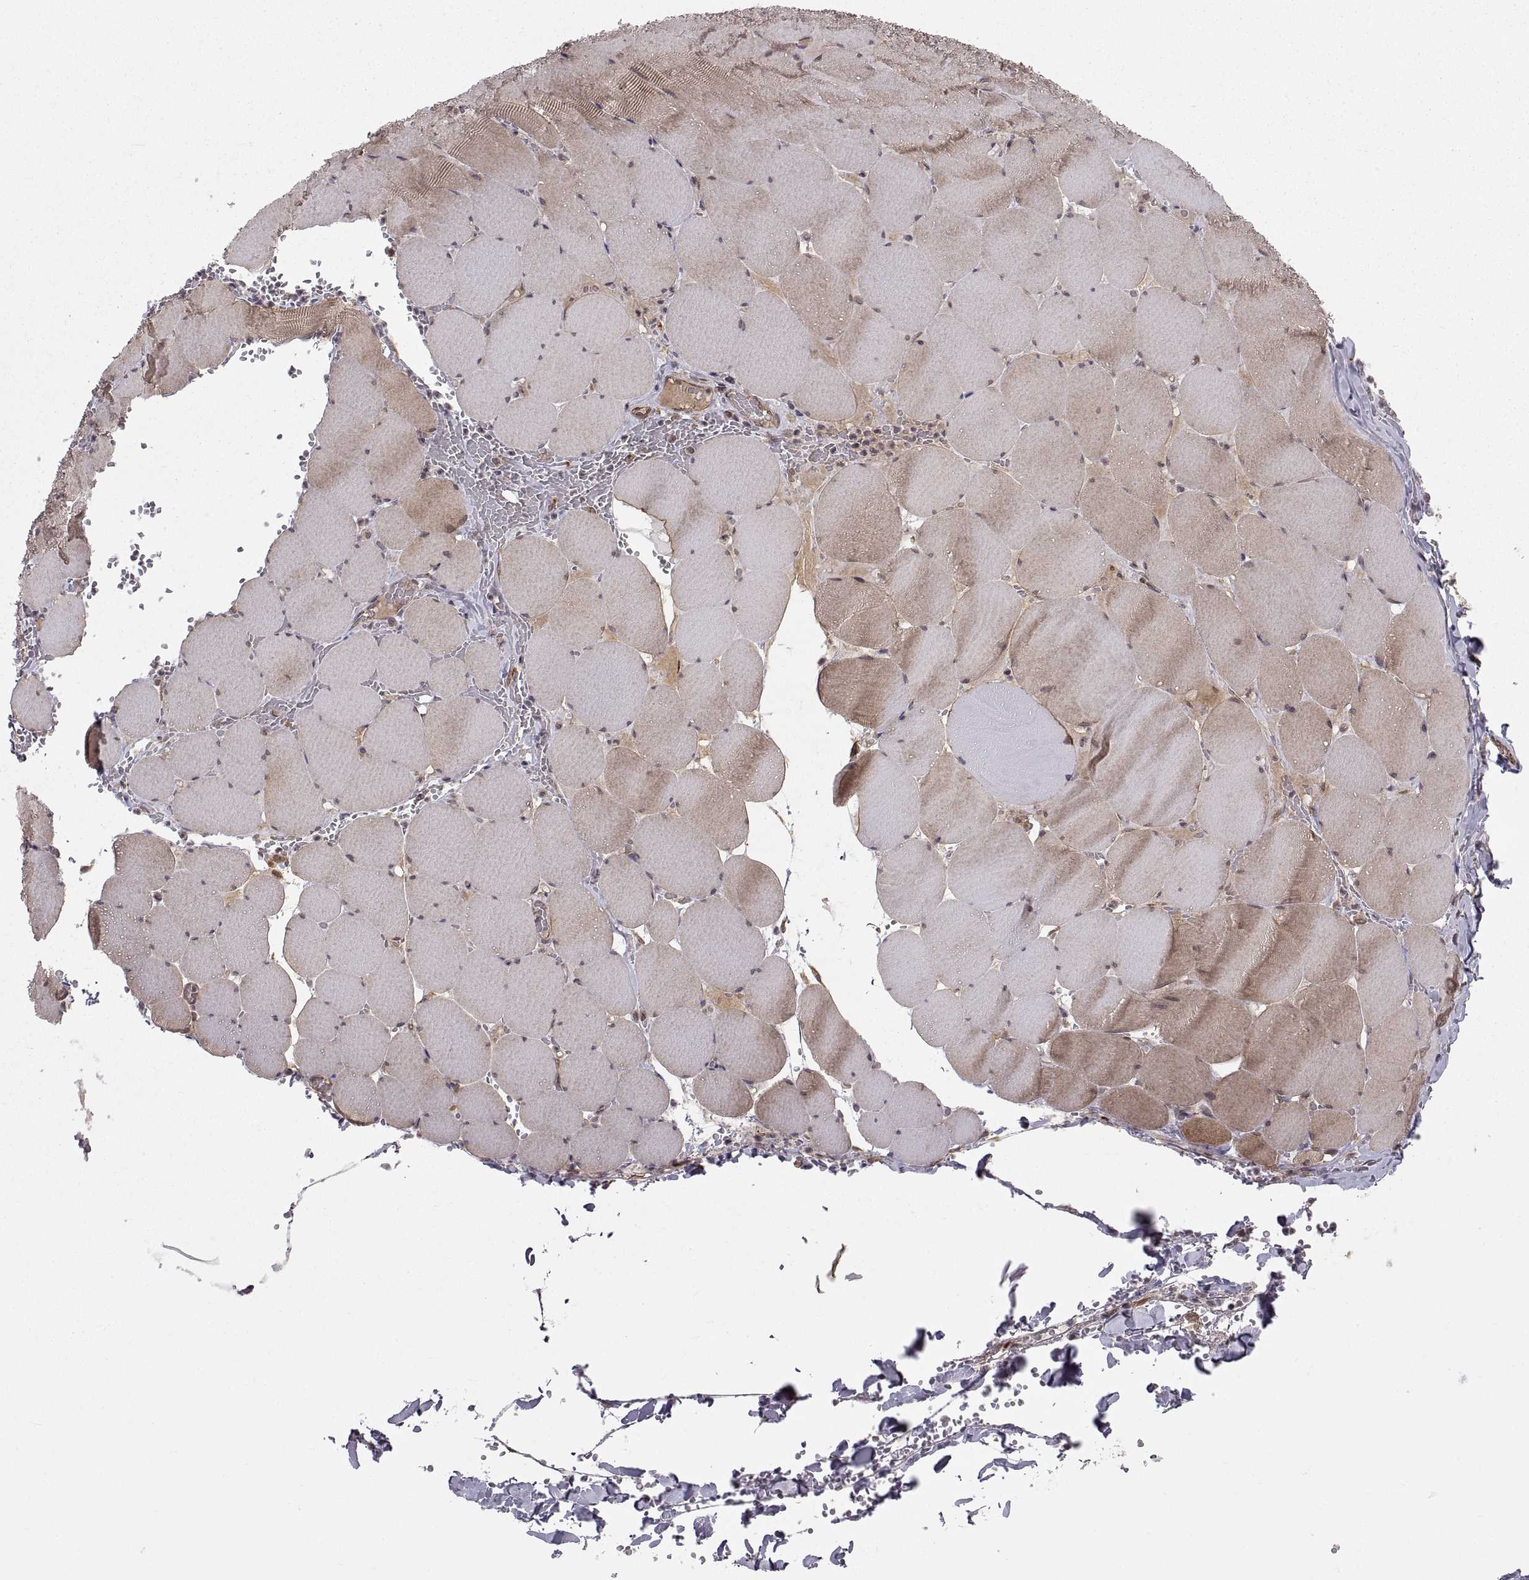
{"staining": {"intensity": "moderate", "quantity": "25%-75%", "location": "cytoplasmic/membranous"}, "tissue": "skeletal muscle", "cell_type": "Myocytes", "image_type": "normal", "snomed": [{"axis": "morphology", "description": "Normal tissue, NOS"}, {"axis": "morphology", "description": "Malignant melanoma, Metastatic site"}, {"axis": "topography", "description": "Skeletal muscle"}], "caption": "IHC micrograph of unremarkable skeletal muscle: human skeletal muscle stained using immunohistochemistry exhibits medium levels of moderate protein expression localized specifically in the cytoplasmic/membranous of myocytes, appearing as a cytoplasmic/membranous brown color.", "gene": "ABL2", "patient": {"sex": "male", "age": 50}}